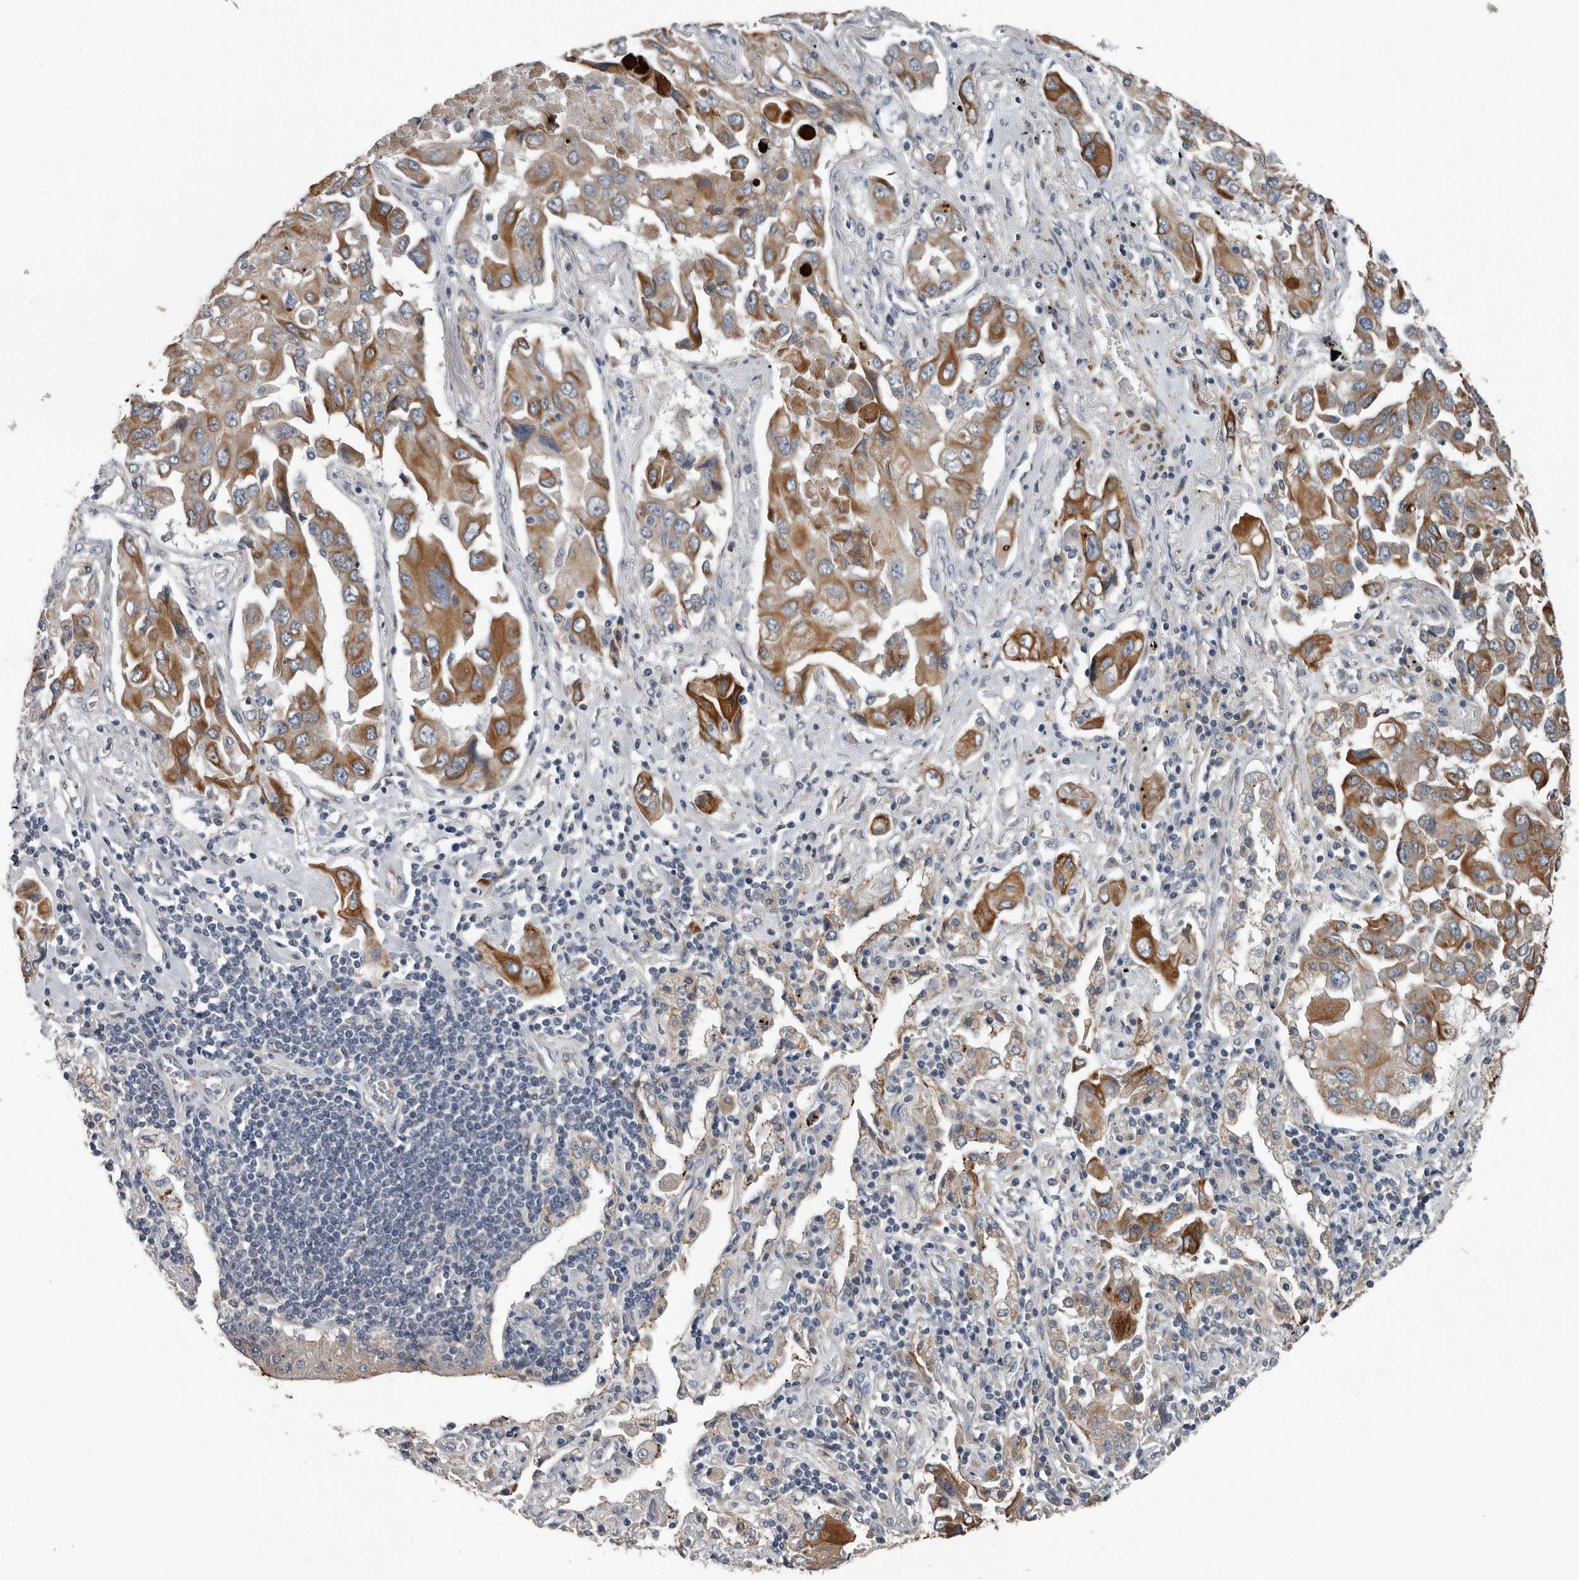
{"staining": {"intensity": "moderate", "quantity": ">75%", "location": "cytoplasmic/membranous"}, "tissue": "lung cancer", "cell_type": "Tumor cells", "image_type": "cancer", "snomed": [{"axis": "morphology", "description": "Adenocarcinoma, NOS"}, {"axis": "topography", "description": "Lung"}], "caption": "IHC of human adenocarcinoma (lung) shows medium levels of moderate cytoplasmic/membranous positivity in about >75% of tumor cells. The staining is performed using DAB (3,3'-diaminobenzidine) brown chromogen to label protein expression. The nuclei are counter-stained blue using hematoxylin.", "gene": "DPY19L4", "patient": {"sex": "female", "age": 65}}